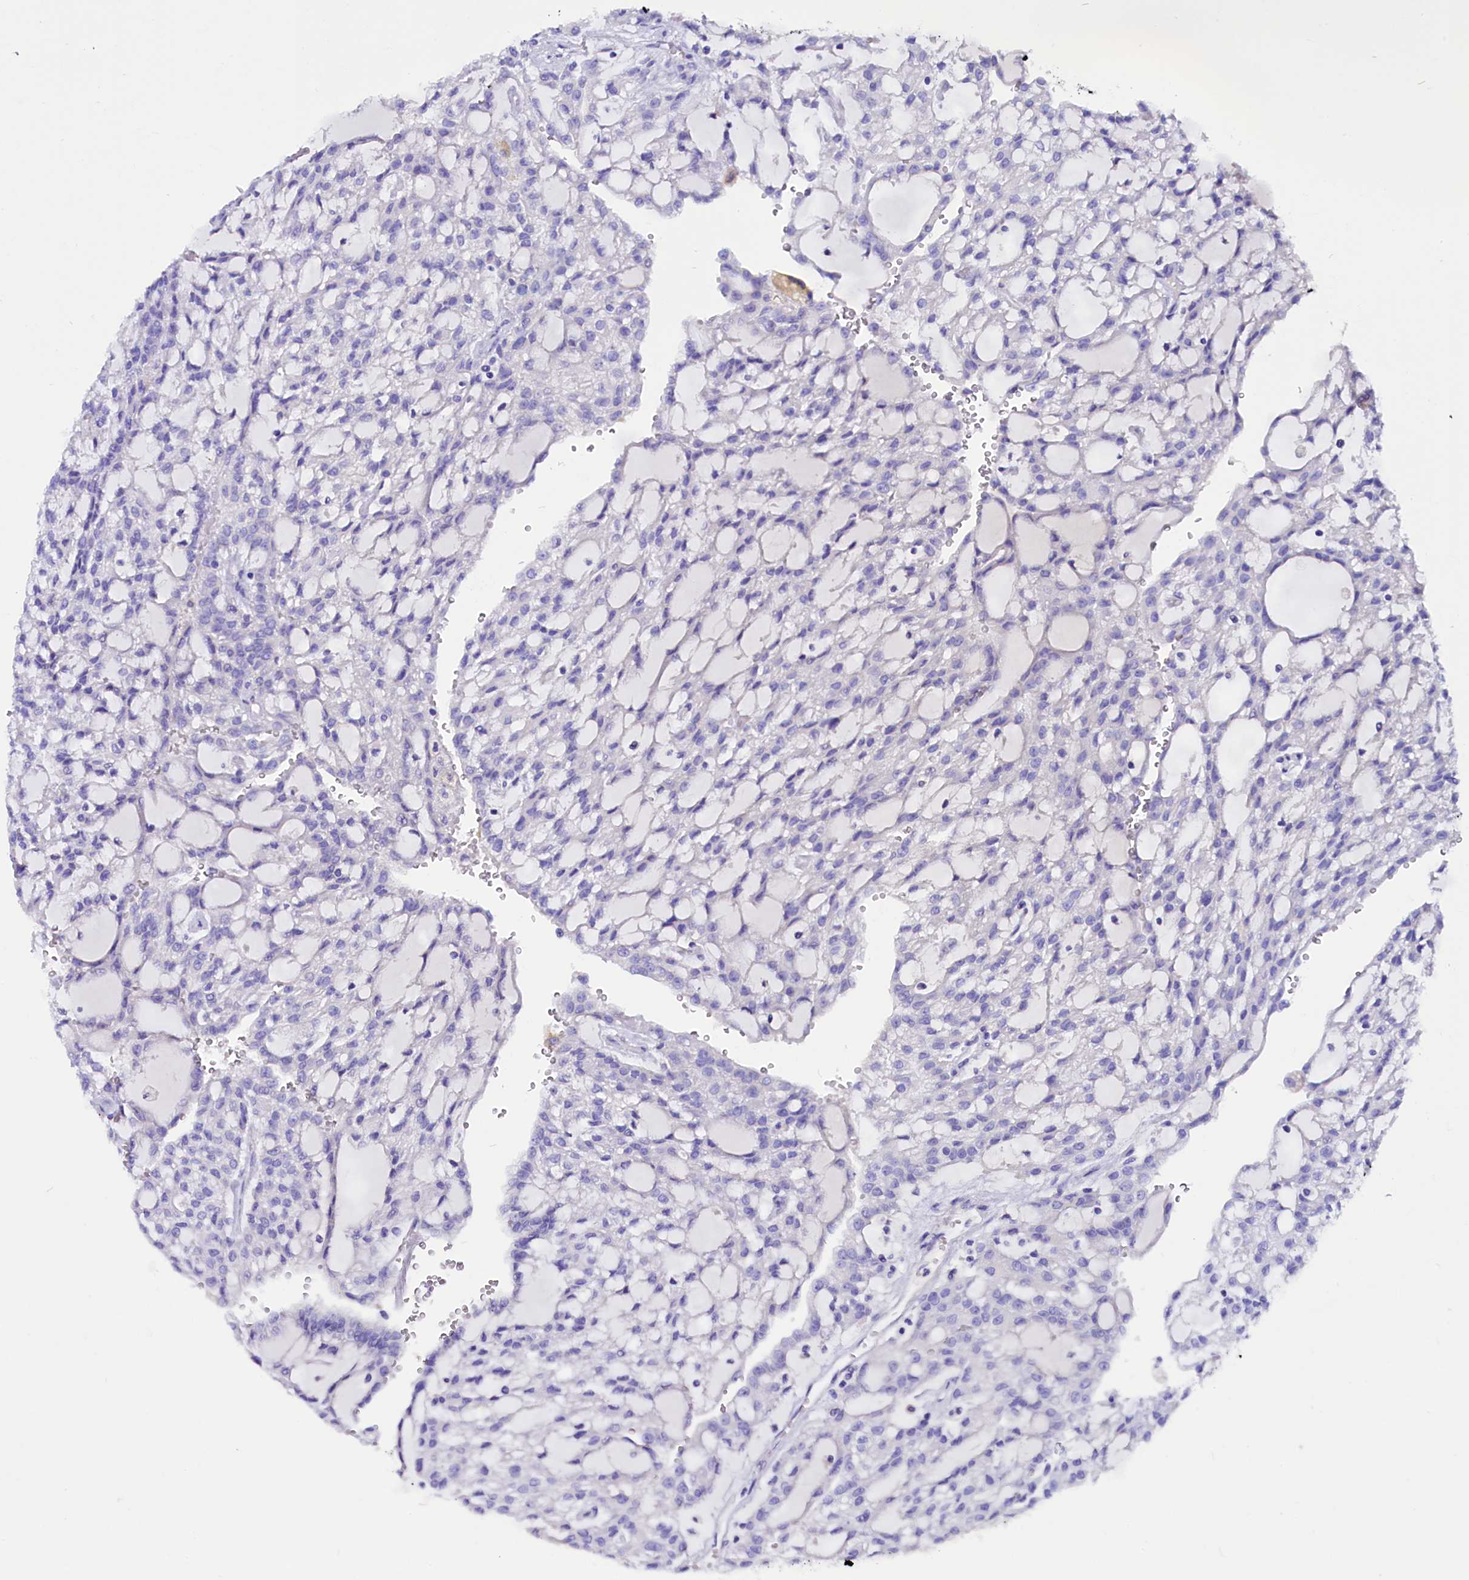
{"staining": {"intensity": "negative", "quantity": "none", "location": "none"}, "tissue": "renal cancer", "cell_type": "Tumor cells", "image_type": "cancer", "snomed": [{"axis": "morphology", "description": "Adenocarcinoma, NOS"}, {"axis": "topography", "description": "Kidney"}], "caption": "This is an immunohistochemistry image of human adenocarcinoma (renal). There is no staining in tumor cells.", "gene": "CCBE1", "patient": {"sex": "male", "age": 63}}